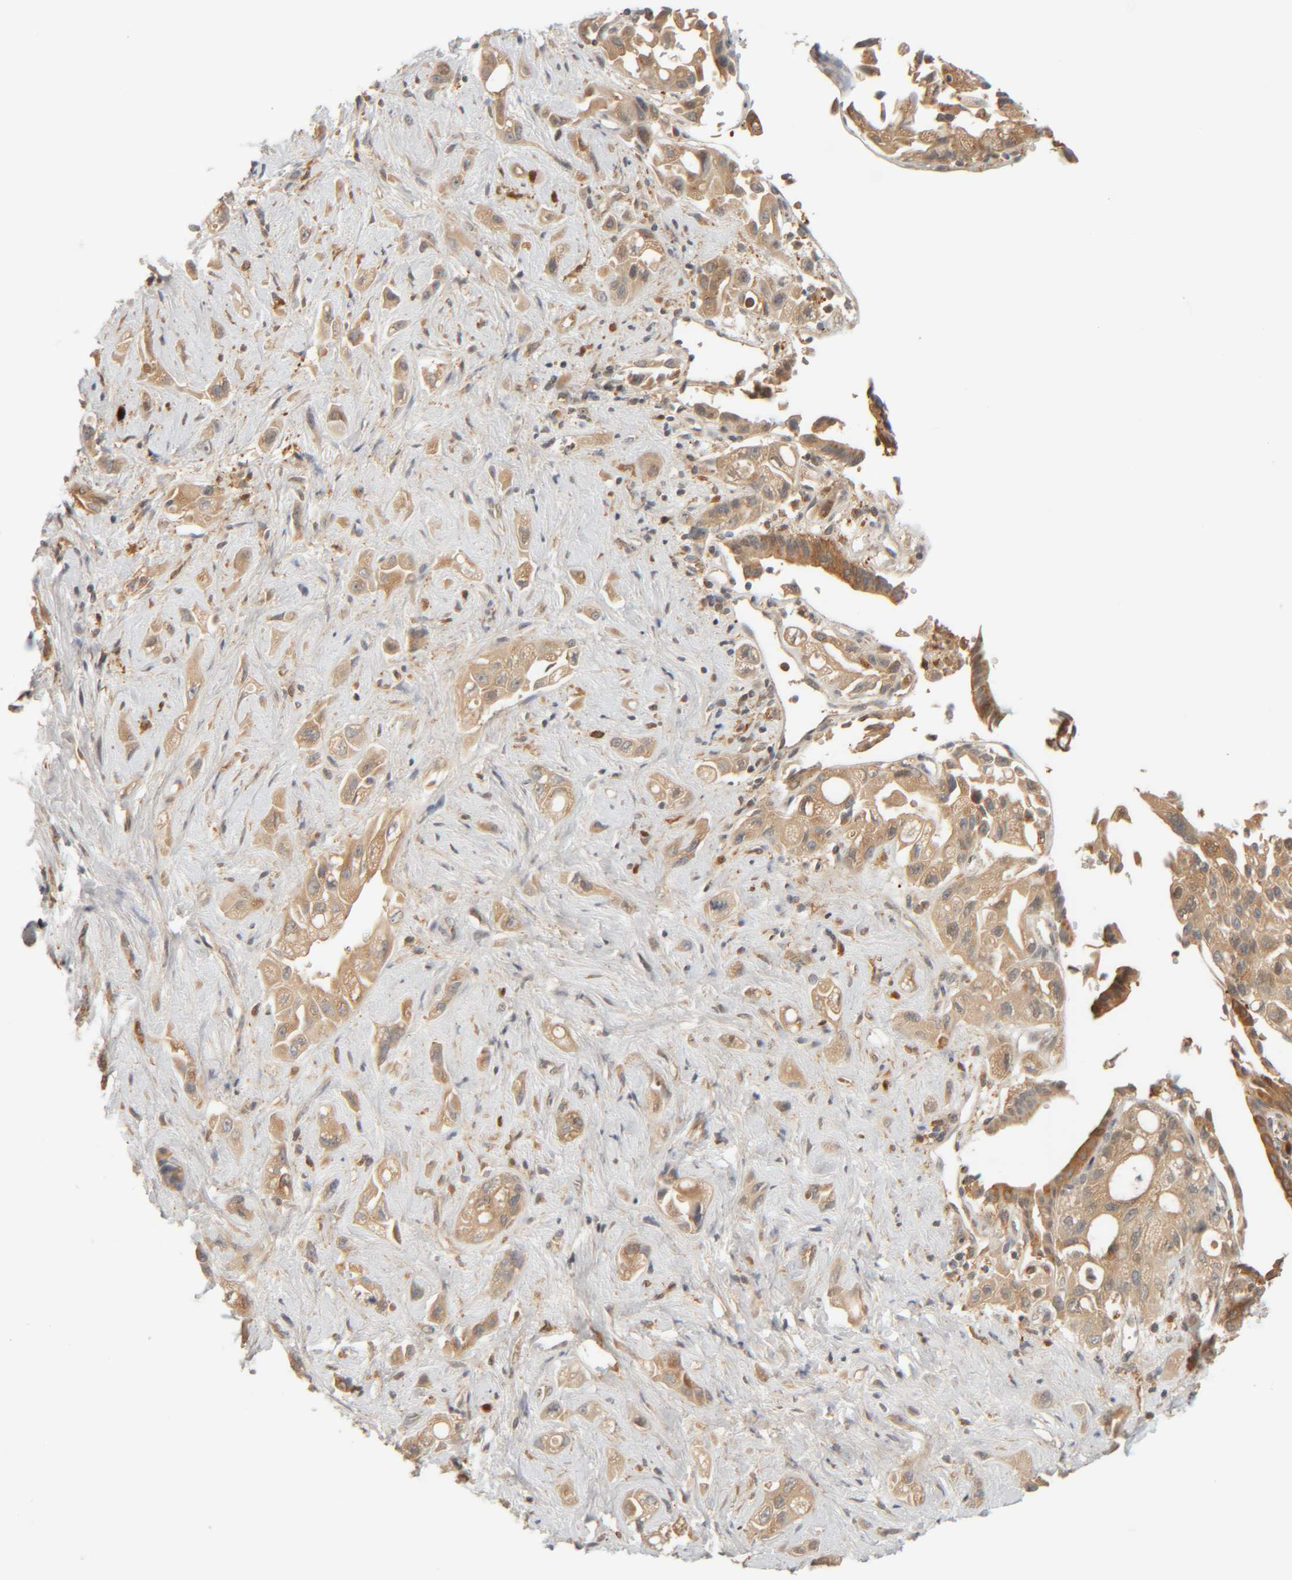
{"staining": {"intensity": "moderate", "quantity": ">75%", "location": "cytoplasmic/membranous"}, "tissue": "pancreatic cancer", "cell_type": "Tumor cells", "image_type": "cancer", "snomed": [{"axis": "morphology", "description": "Adenocarcinoma, NOS"}, {"axis": "topography", "description": "Pancreas"}], "caption": "About >75% of tumor cells in human adenocarcinoma (pancreatic) reveal moderate cytoplasmic/membranous protein expression as visualized by brown immunohistochemical staining.", "gene": "TMEM192", "patient": {"sex": "female", "age": 66}}